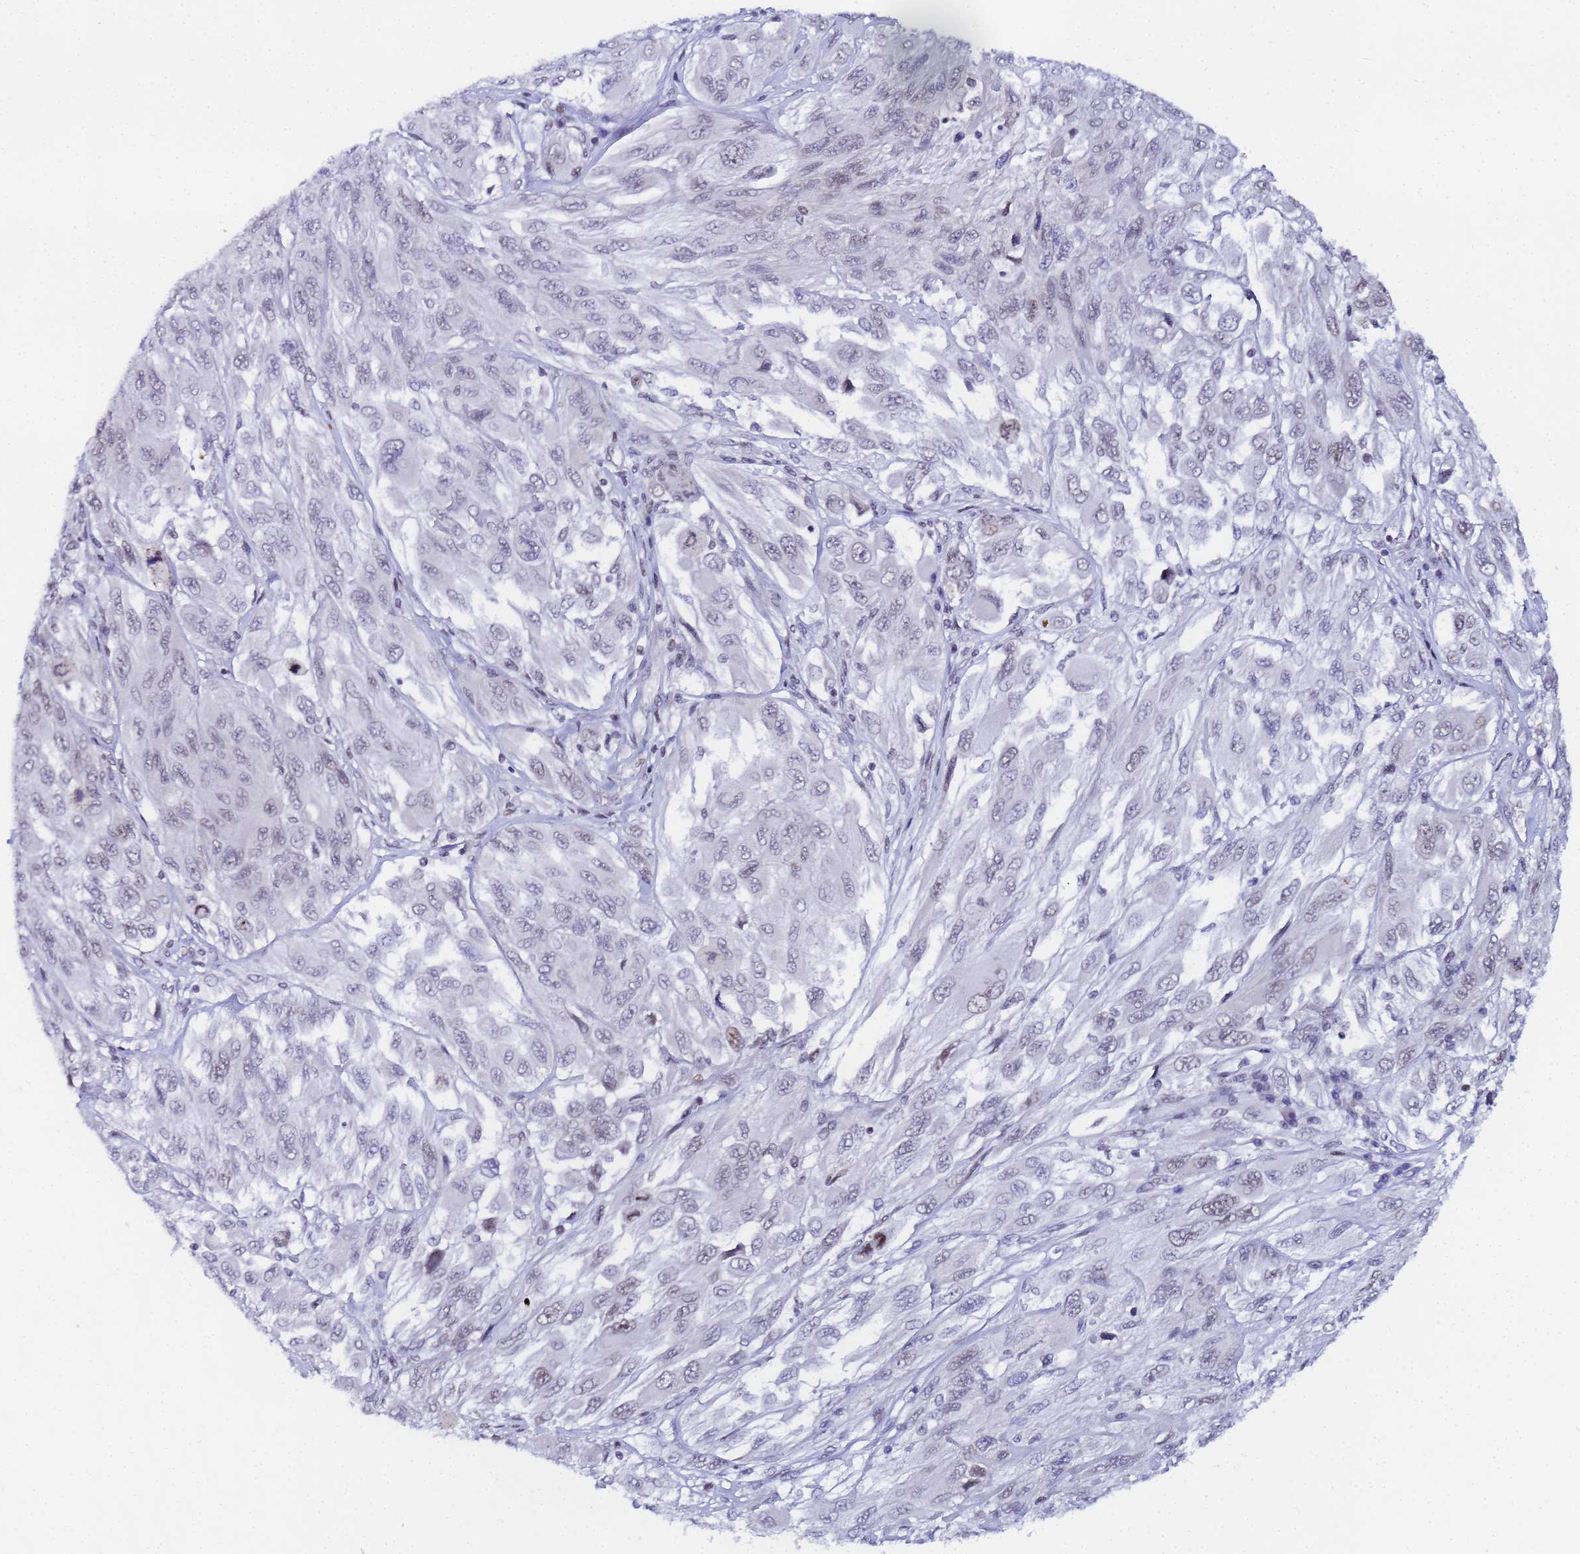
{"staining": {"intensity": "negative", "quantity": "none", "location": "none"}, "tissue": "melanoma", "cell_type": "Tumor cells", "image_type": "cancer", "snomed": [{"axis": "morphology", "description": "Malignant melanoma, NOS"}, {"axis": "topography", "description": "Skin"}], "caption": "High magnification brightfield microscopy of malignant melanoma stained with DAB (3,3'-diaminobenzidine) (brown) and counterstained with hematoxylin (blue): tumor cells show no significant staining. Brightfield microscopy of immunohistochemistry (IHC) stained with DAB (3,3'-diaminobenzidine) (brown) and hematoxylin (blue), captured at high magnification.", "gene": "CKMT1A", "patient": {"sex": "female", "age": 91}}